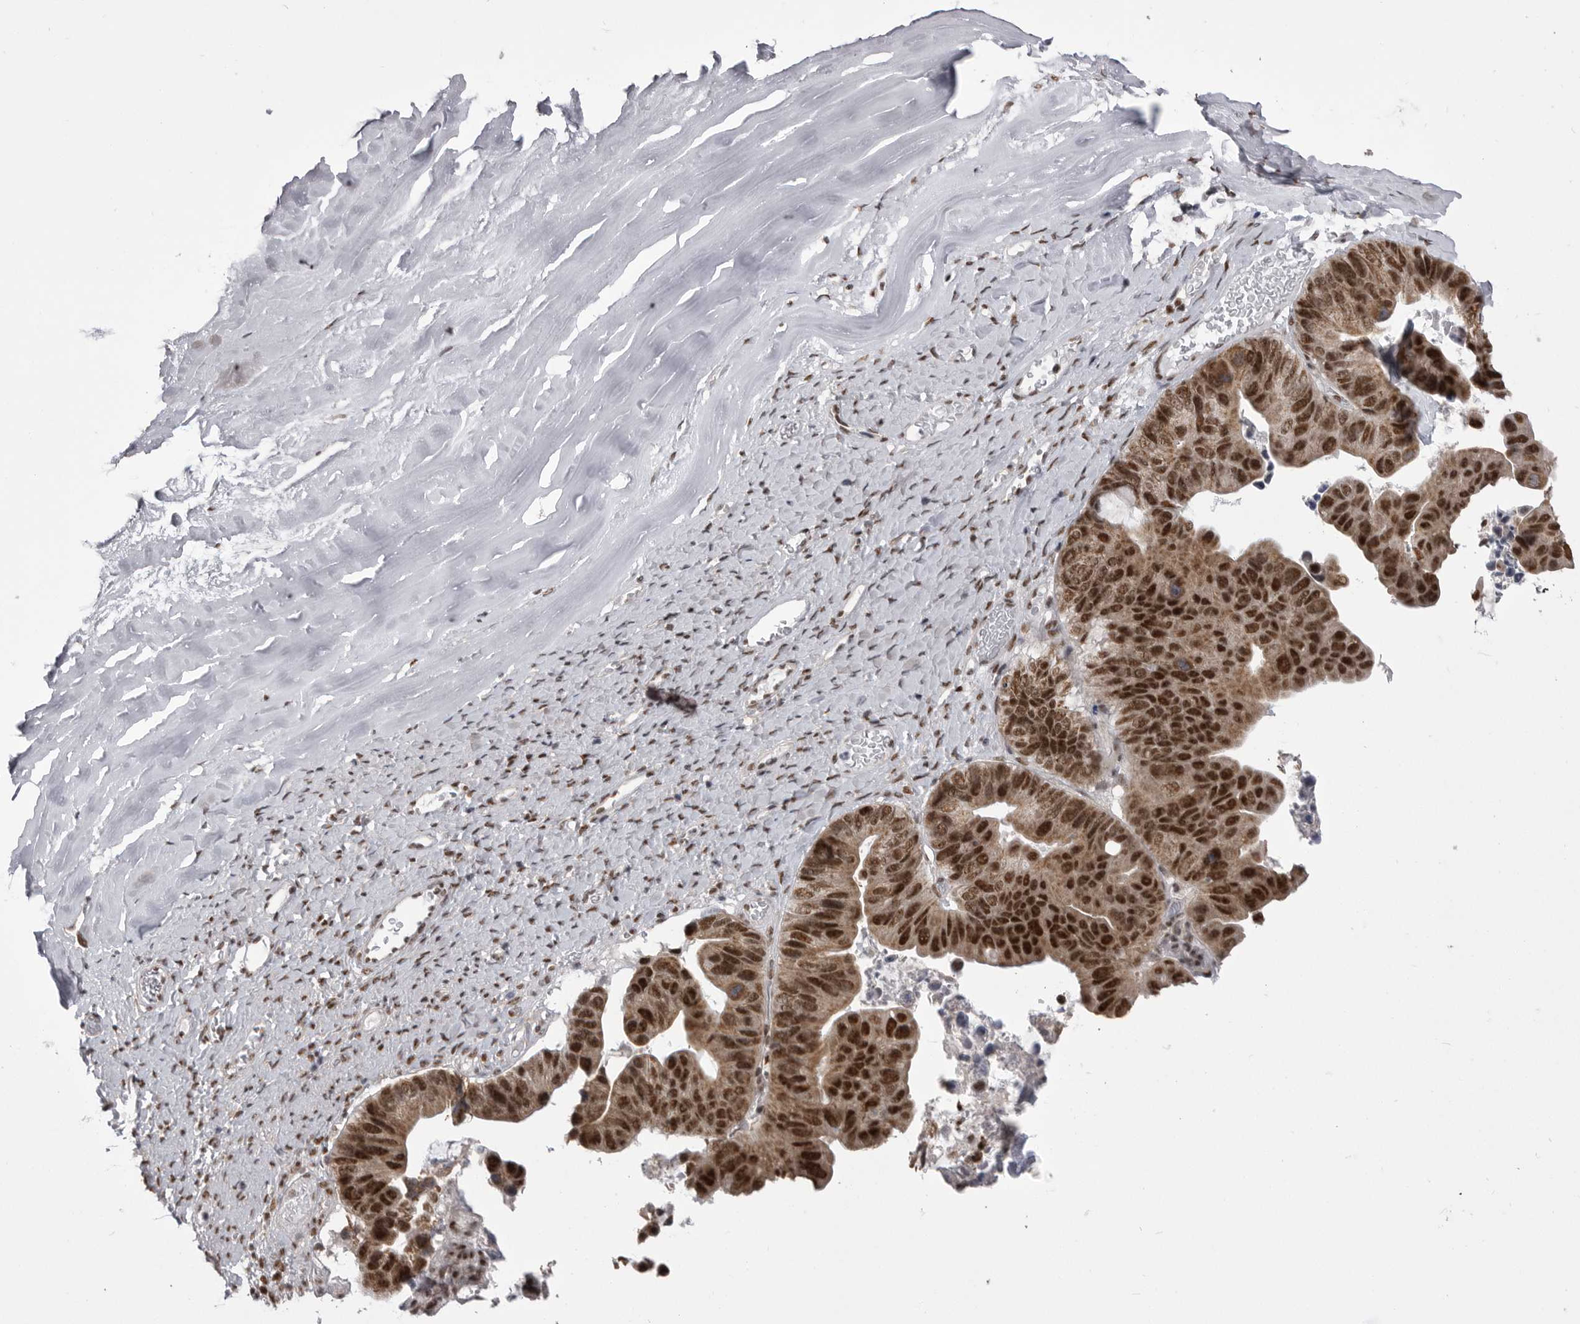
{"staining": {"intensity": "strong", "quantity": ">75%", "location": "nuclear"}, "tissue": "ovarian cancer", "cell_type": "Tumor cells", "image_type": "cancer", "snomed": [{"axis": "morphology", "description": "Cystadenocarcinoma, mucinous, NOS"}, {"axis": "topography", "description": "Ovary"}], "caption": "Ovarian mucinous cystadenocarcinoma stained with DAB immunohistochemistry demonstrates high levels of strong nuclear expression in about >75% of tumor cells. Immunohistochemistry (ihc) stains the protein in brown and the nuclei are stained blue.", "gene": "MEPCE", "patient": {"sex": "female", "age": 61}}